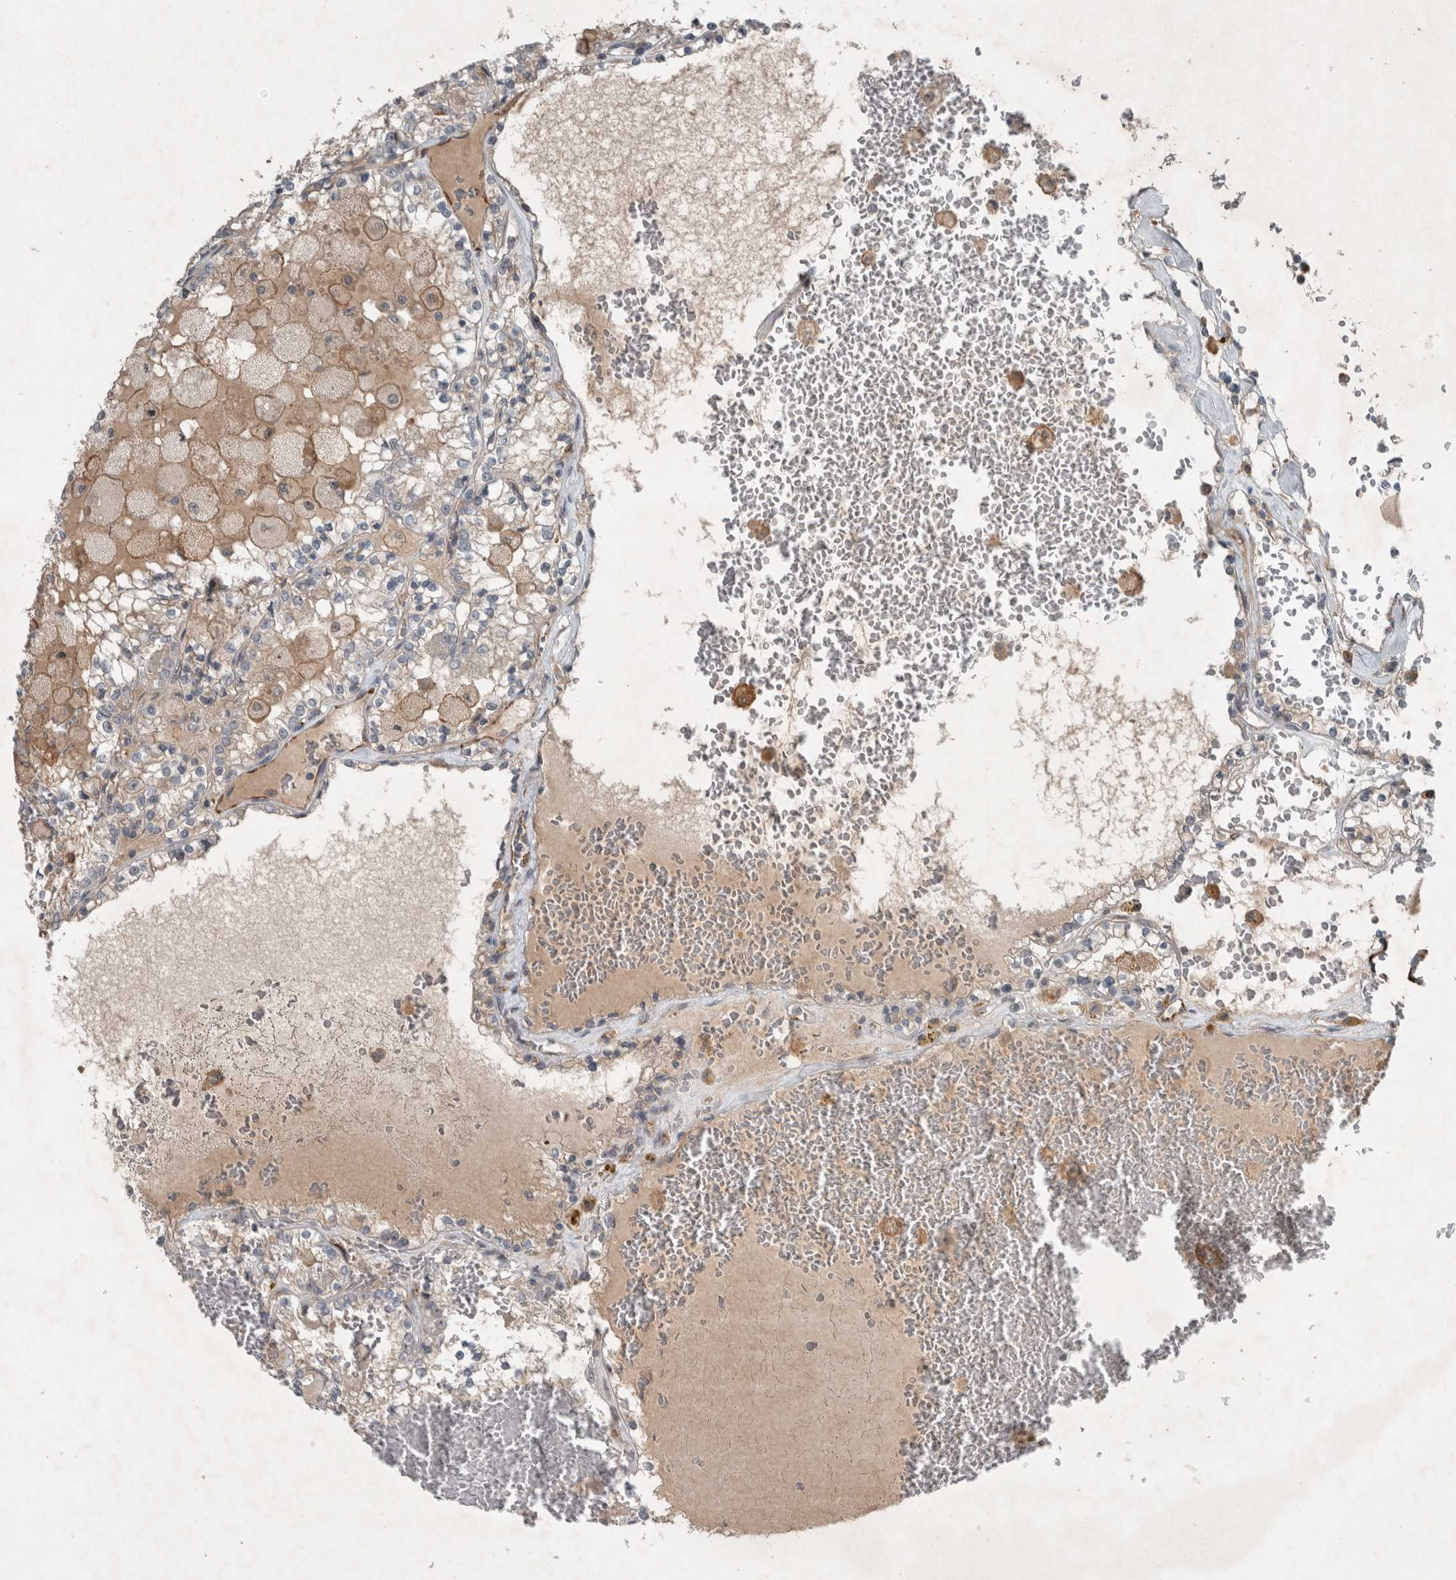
{"staining": {"intensity": "weak", "quantity": "<25%", "location": "cytoplasmic/membranous"}, "tissue": "renal cancer", "cell_type": "Tumor cells", "image_type": "cancer", "snomed": [{"axis": "morphology", "description": "Adenocarcinoma, NOS"}, {"axis": "topography", "description": "Kidney"}], "caption": "This is an IHC histopathology image of human renal cancer. There is no expression in tumor cells.", "gene": "RALGDS", "patient": {"sex": "female", "age": 56}}